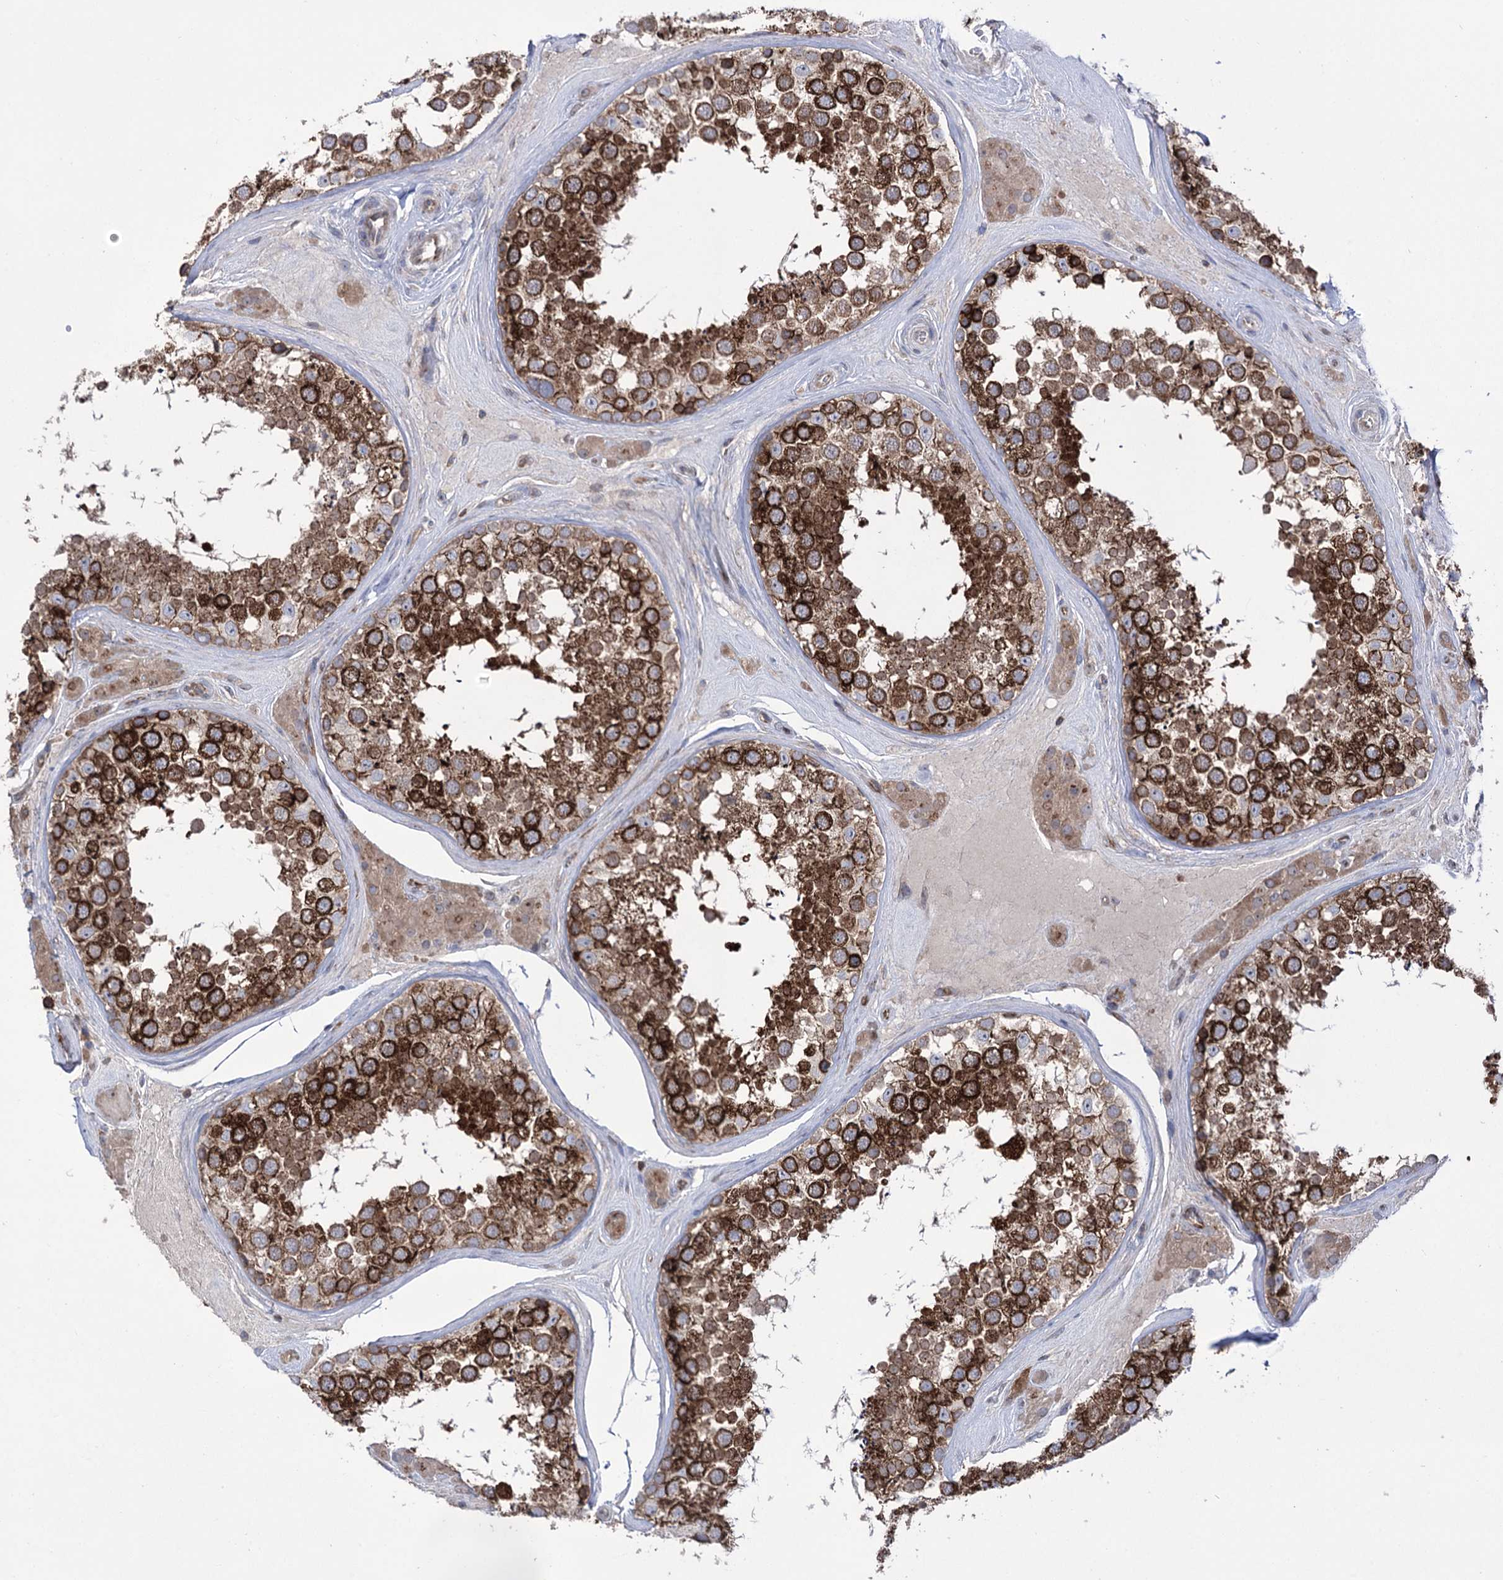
{"staining": {"intensity": "strong", "quantity": ">75%", "location": "cytoplasmic/membranous"}, "tissue": "testis", "cell_type": "Cells in seminiferous ducts", "image_type": "normal", "snomed": [{"axis": "morphology", "description": "Normal tissue, NOS"}, {"axis": "topography", "description": "Testis"}], "caption": "Immunohistochemistry (IHC) of benign human testis reveals high levels of strong cytoplasmic/membranous positivity in approximately >75% of cells in seminiferous ducts.", "gene": "ZNF622", "patient": {"sex": "male", "age": 46}}